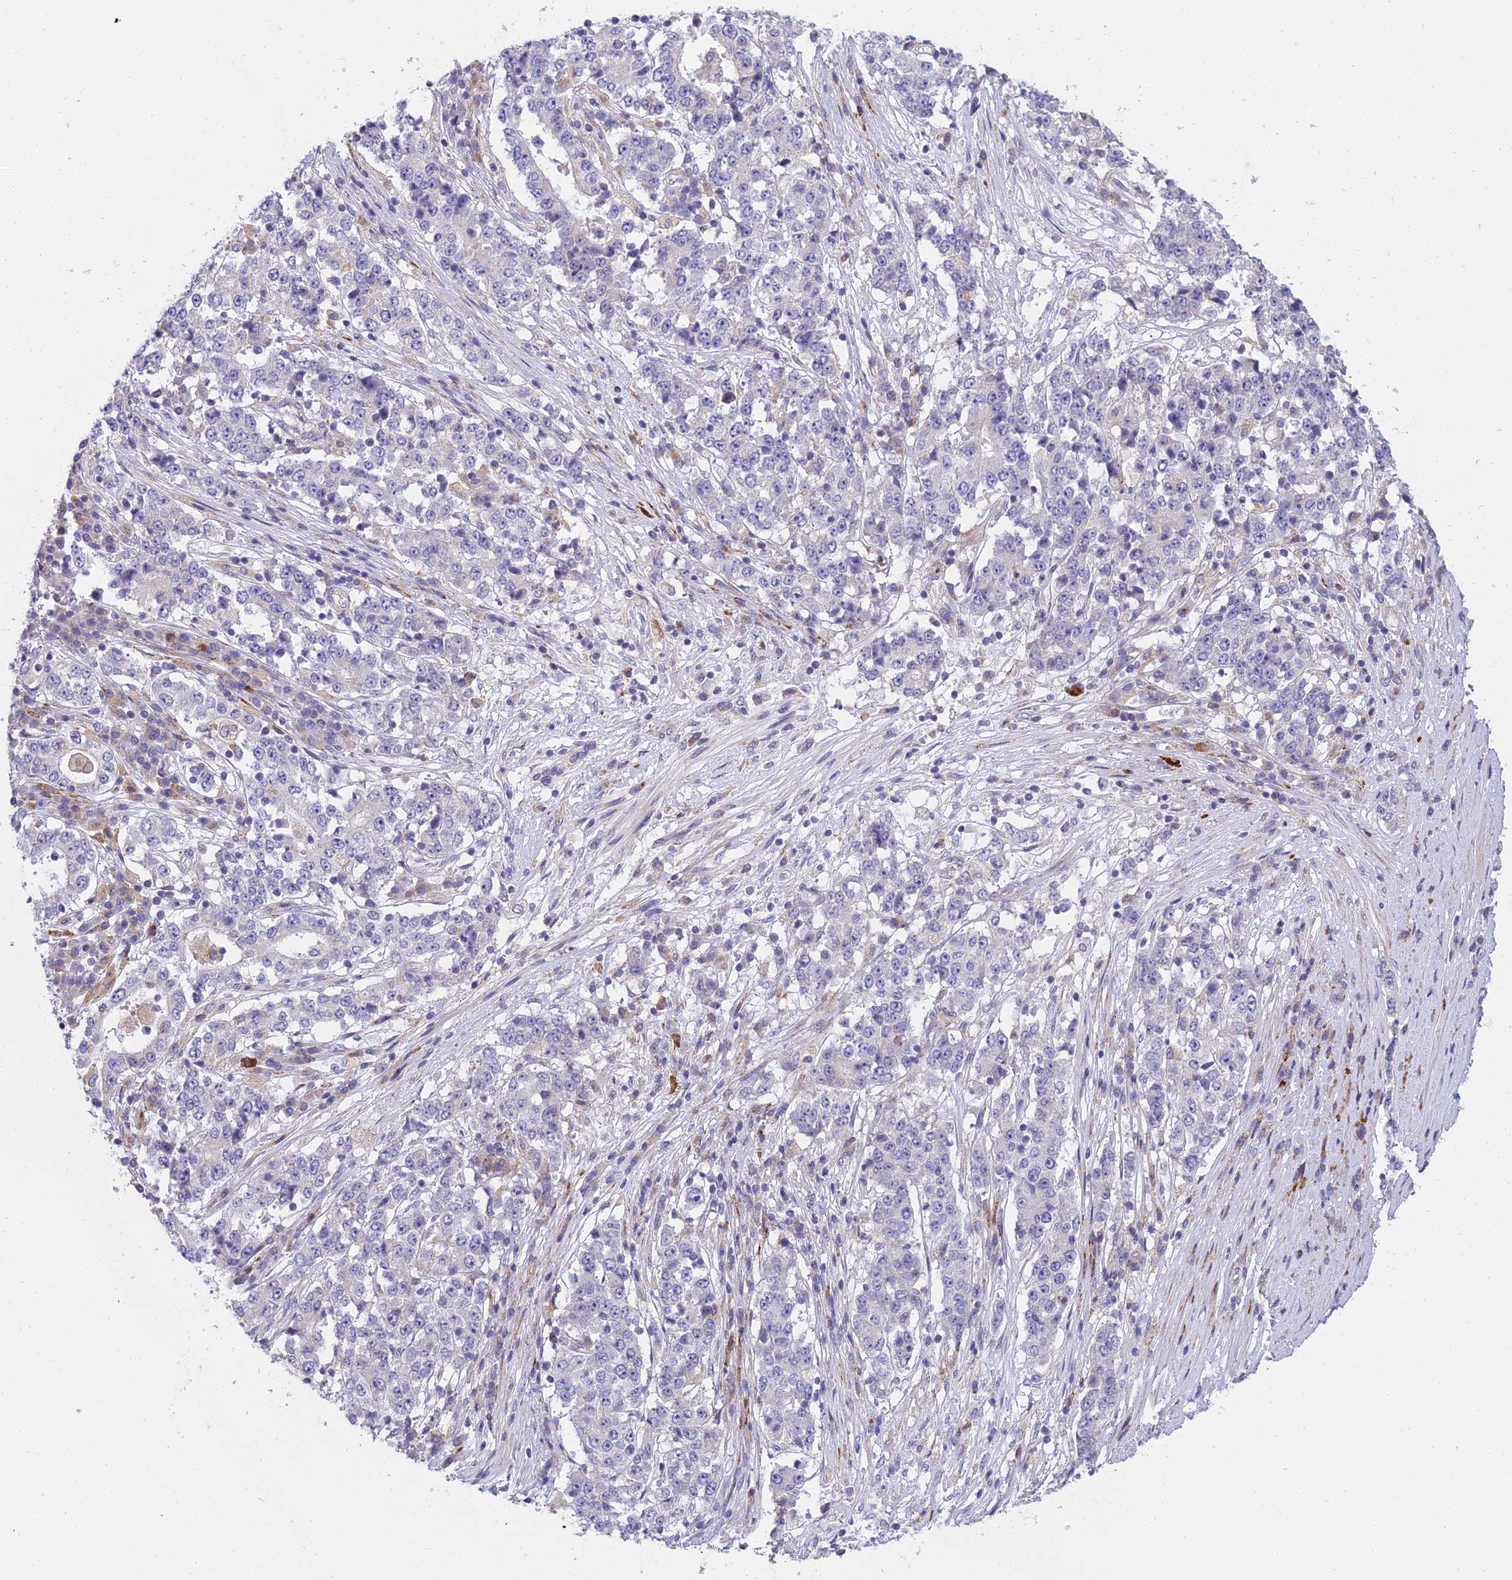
{"staining": {"intensity": "negative", "quantity": "none", "location": "none"}, "tissue": "stomach cancer", "cell_type": "Tumor cells", "image_type": "cancer", "snomed": [{"axis": "morphology", "description": "Adenocarcinoma, NOS"}, {"axis": "topography", "description": "Stomach"}], "caption": "An image of adenocarcinoma (stomach) stained for a protein exhibits no brown staining in tumor cells.", "gene": "CLCN7", "patient": {"sex": "male", "age": 59}}